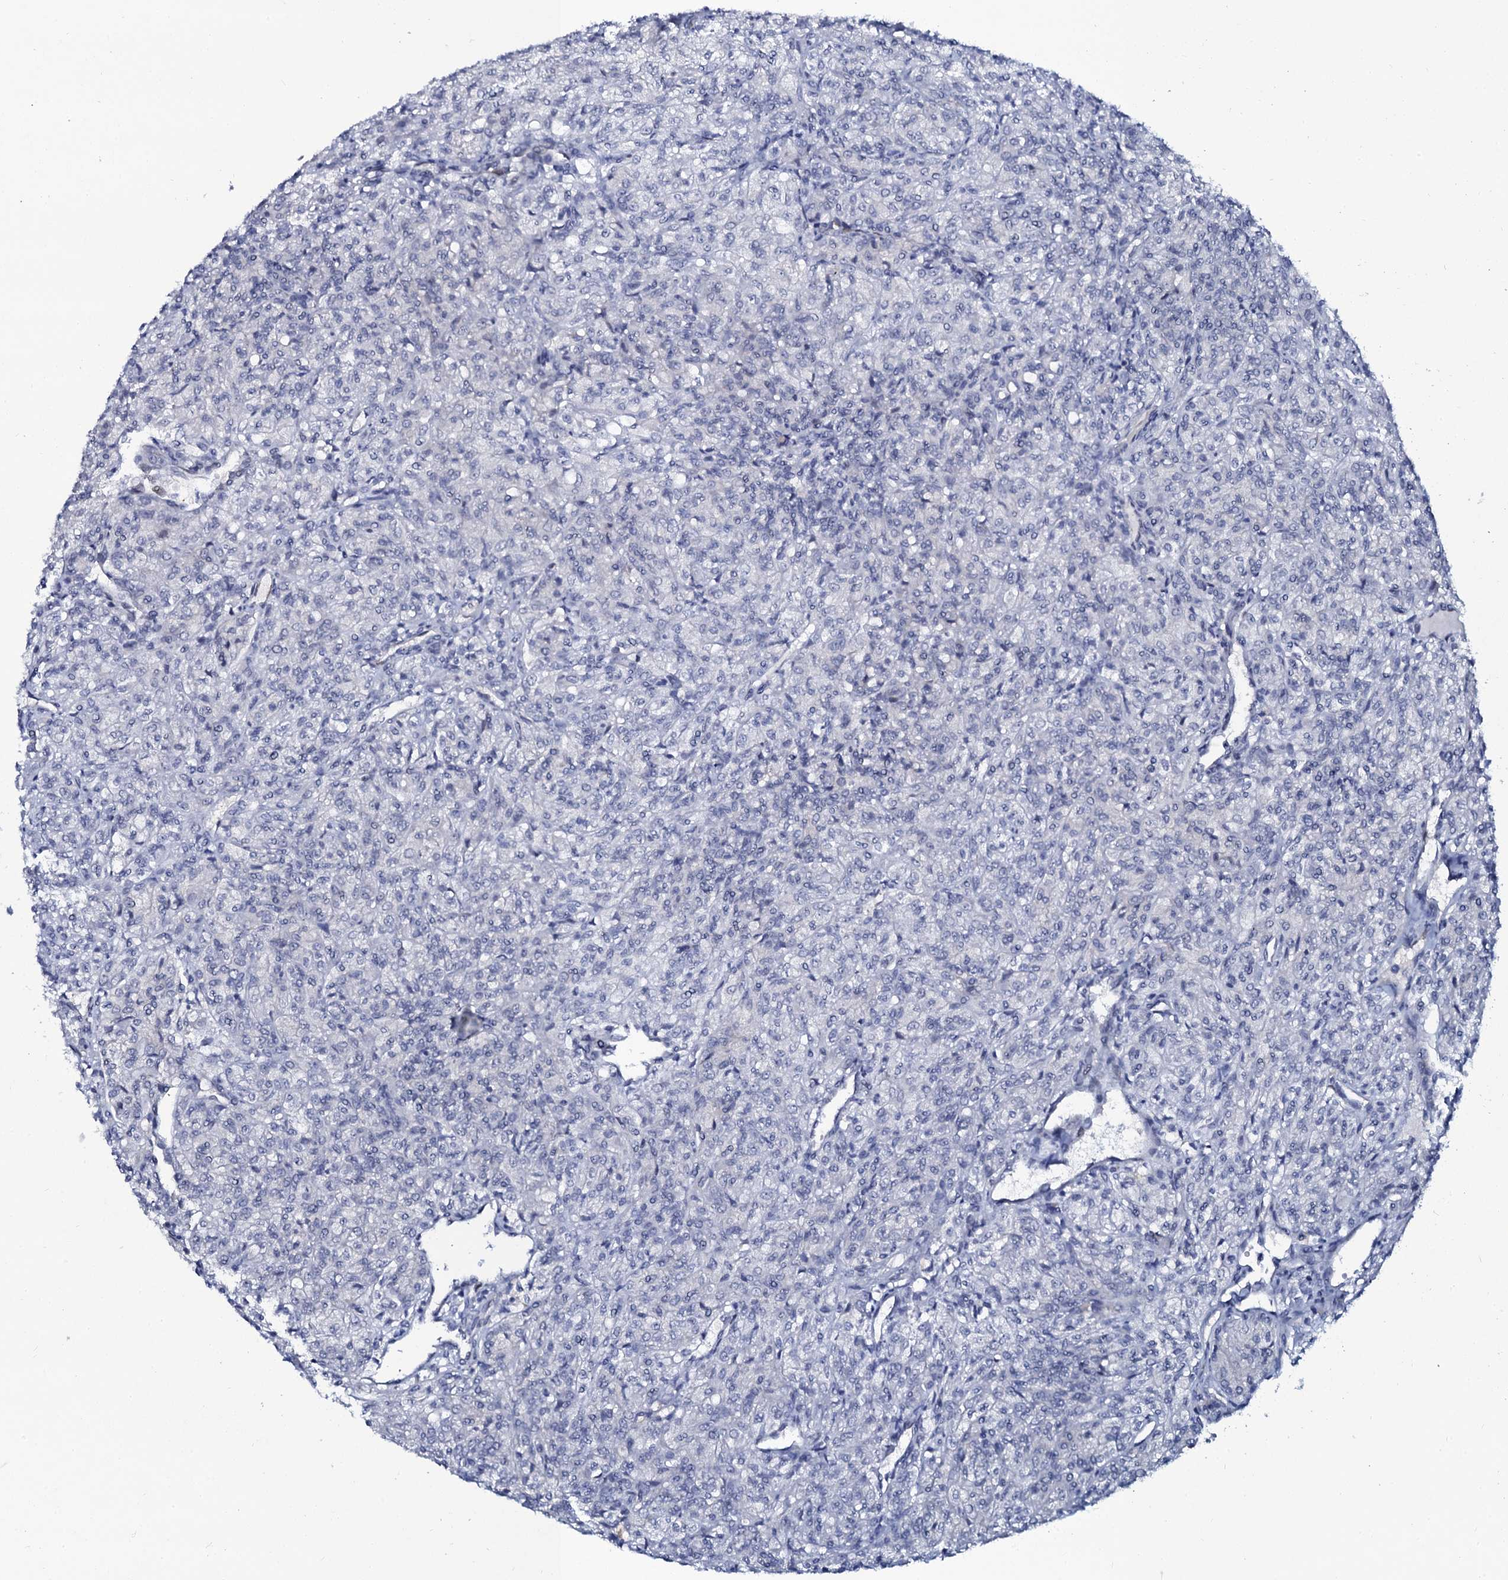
{"staining": {"intensity": "negative", "quantity": "none", "location": "none"}, "tissue": "renal cancer", "cell_type": "Tumor cells", "image_type": "cancer", "snomed": [{"axis": "morphology", "description": "Adenocarcinoma, NOS"}, {"axis": "topography", "description": "Kidney"}], "caption": "DAB immunohistochemical staining of renal cancer (adenocarcinoma) reveals no significant positivity in tumor cells. (Brightfield microscopy of DAB (3,3'-diaminobenzidine) IHC at high magnification).", "gene": "C10orf88", "patient": {"sex": "male", "age": 77}}